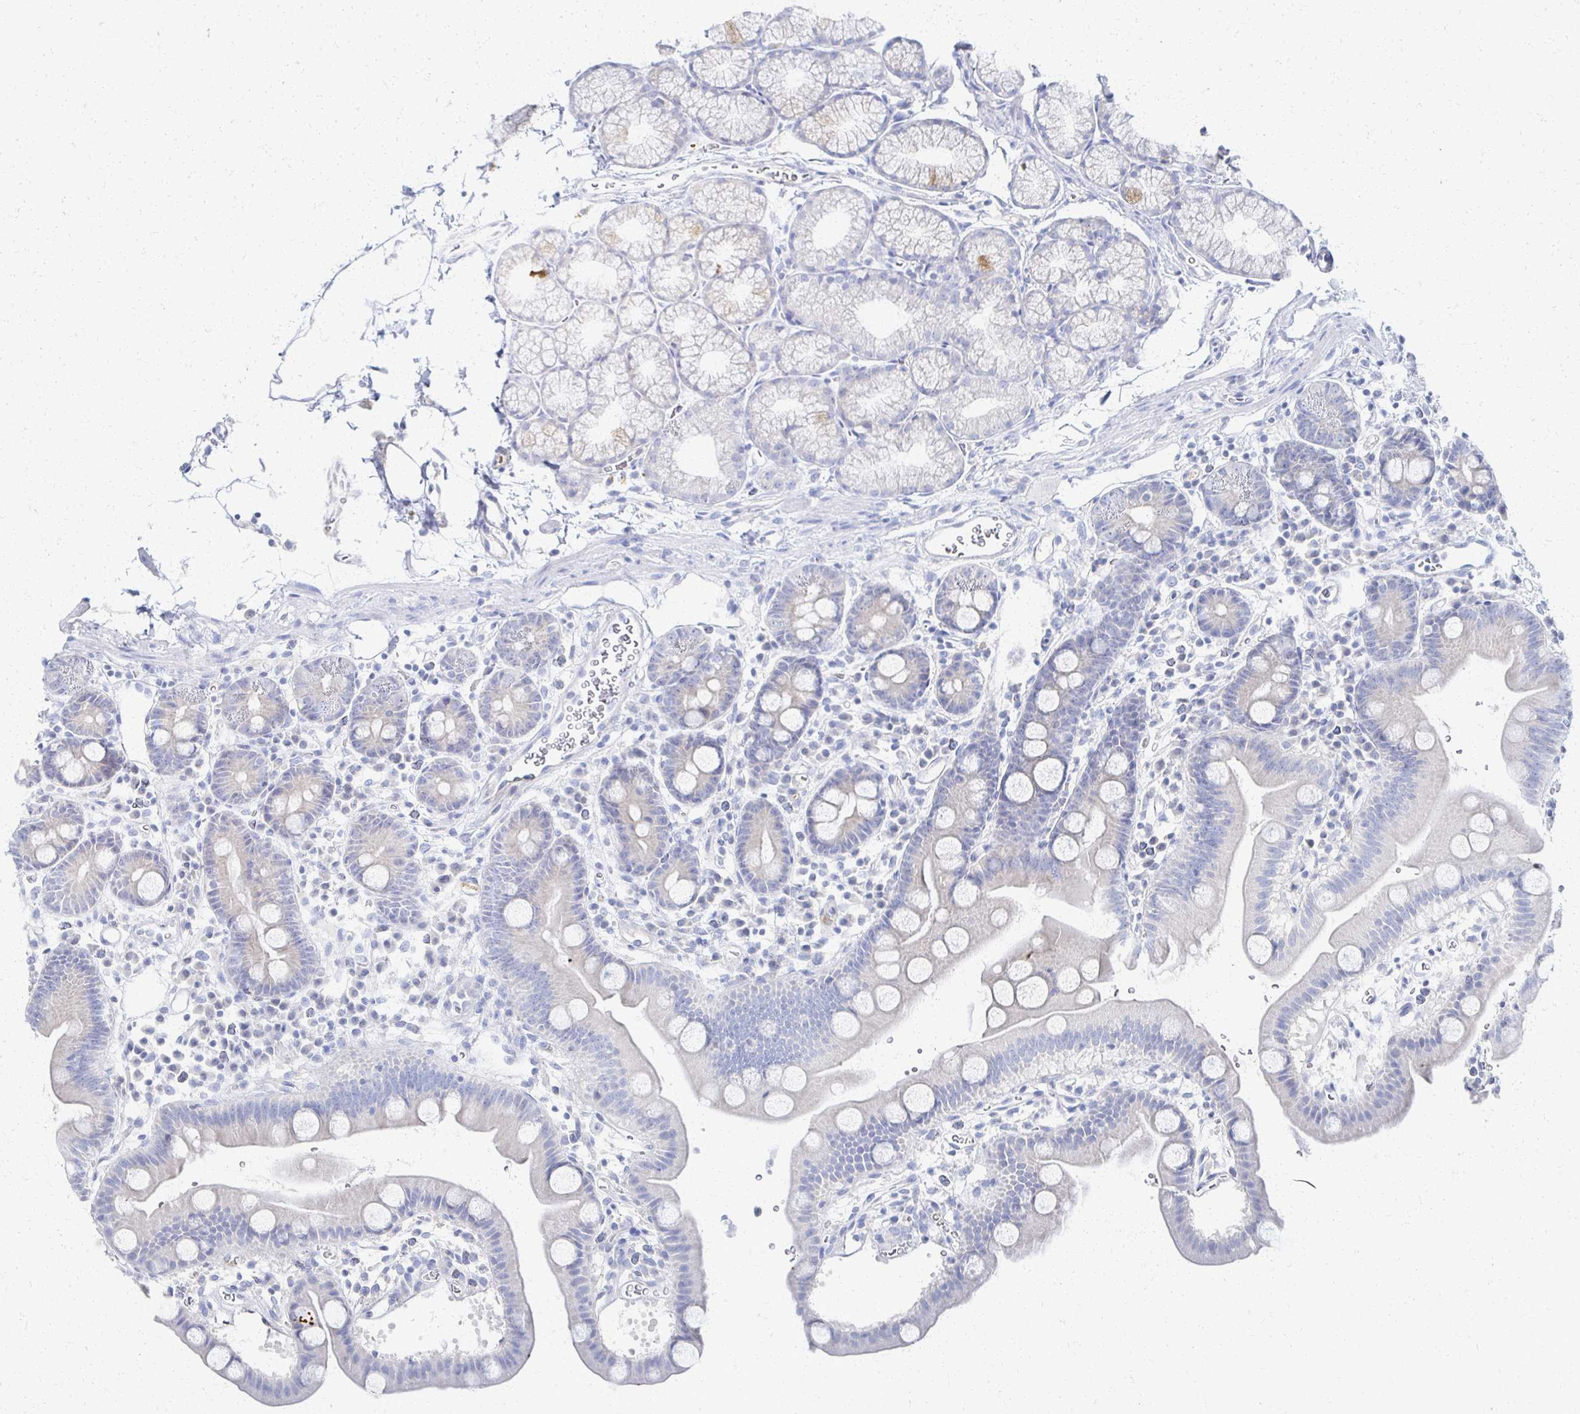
{"staining": {"intensity": "negative", "quantity": "none", "location": "none"}, "tissue": "duodenum", "cell_type": "Glandular cells", "image_type": "normal", "snomed": [{"axis": "morphology", "description": "Normal tissue, NOS"}, {"axis": "topography", "description": "Duodenum"}], "caption": "Micrograph shows no protein staining in glandular cells of benign duodenum.", "gene": "PRR20A", "patient": {"sex": "male", "age": 59}}